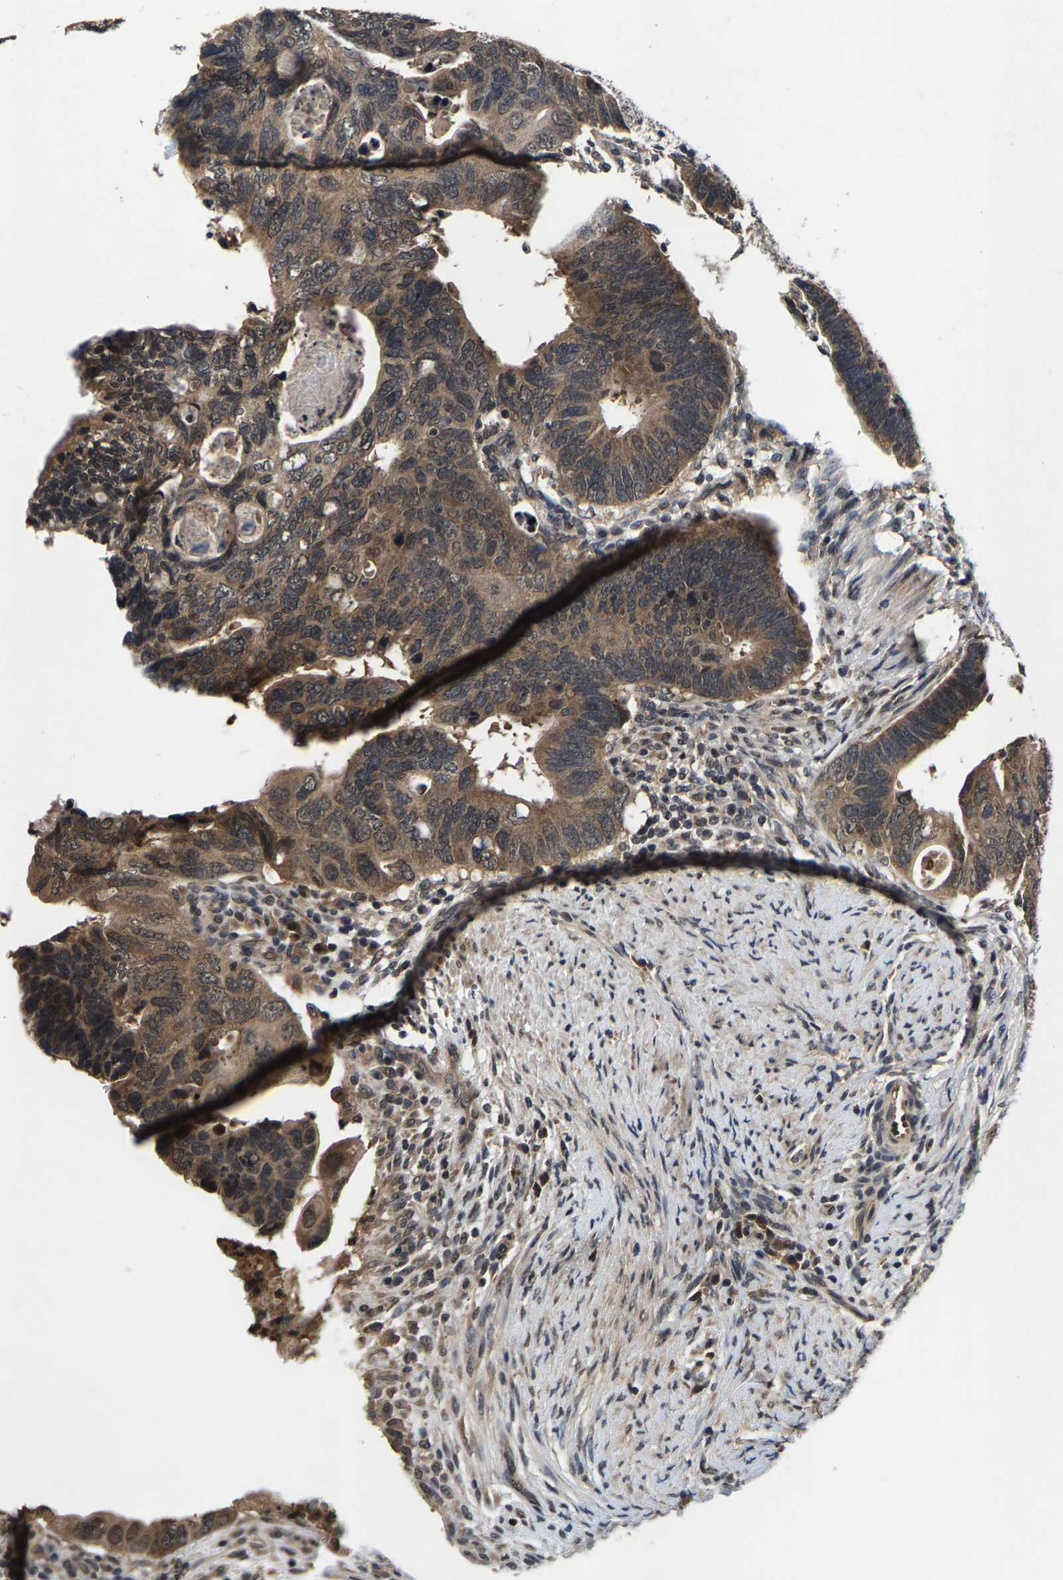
{"staining": {"intensity": "weak", "quantity": ">75%", "location": "cytoplasmic/membranous"}, "tissue": "colorectal cancer", "cell_type": "Tumor cells", "image_type": "cancer", "snomed": [{"axis": "morphology", "description": "Adenocarcinoma, NOS"}, {"axis": "topography", "description": "Rectum"}], "caption": "Colorectal cancer (adenocarcinoma) tissue exhibits weak cytoplasmic/membranous expression in about >75% of tumor cells, visualized by immunohistochemistry.", "gene": "HUWE1", "patient": {"sex": "male", "age": 53}}